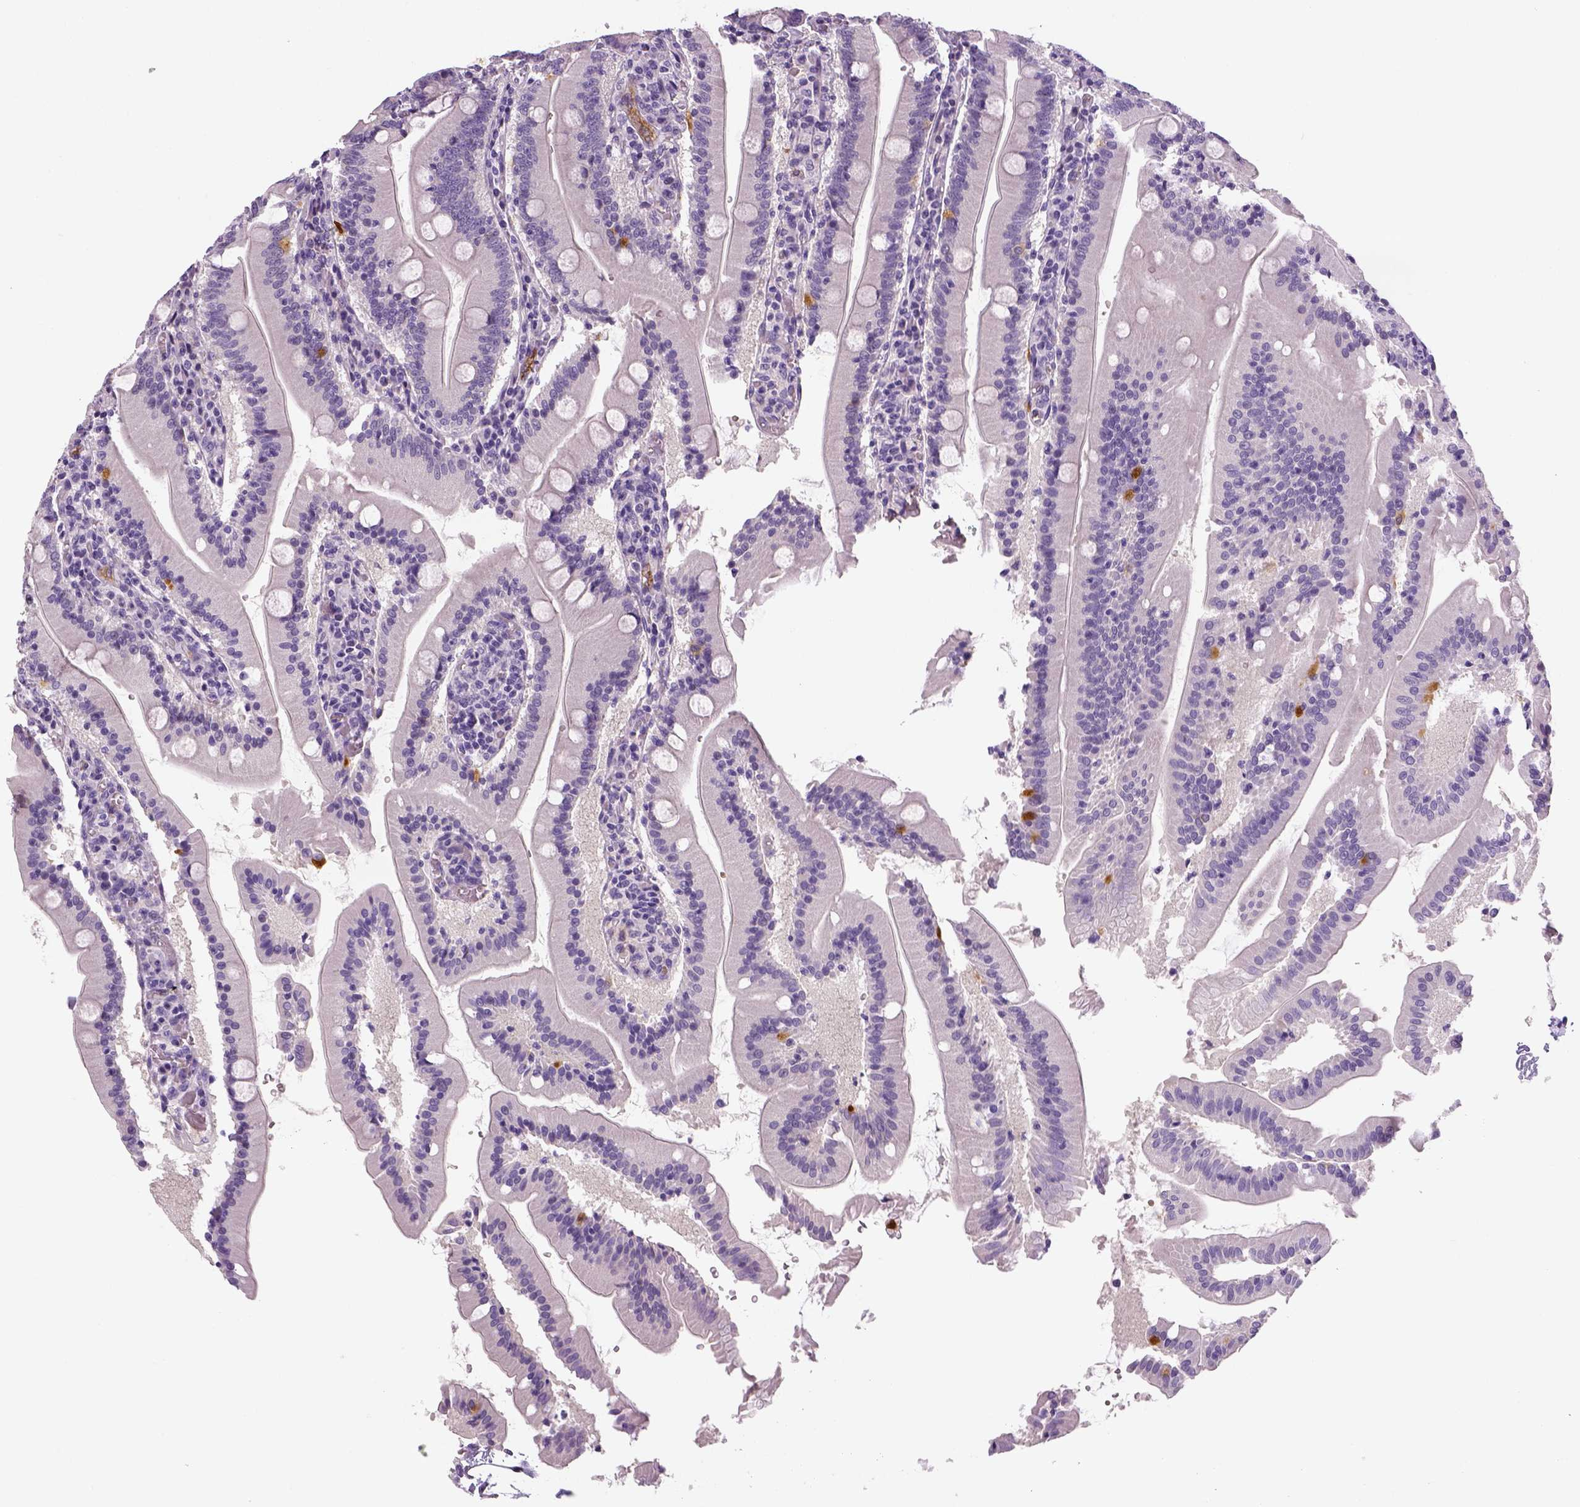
{"staining": {"intensity": "moderate", "quantity": "<25%", "location": "cytoplasmic/membranous"}, "tissue": "small intestine", "cell_type": "Glandular cells", "image_type": "normal", "snomed": [{"axis": "morphology", "description": "Normal tissue, NOS"}, {"axis": "topography", "description": "Small intestine"}], "caption": "Moderate cytoplasmic/membranous staining for a protein is seen in about <25% of glandular cells of benign small intestine using immunohistochemistry (IHC).", "gene": "ENSG00000250349", "patient": {"sex": "male", "age": 37}}